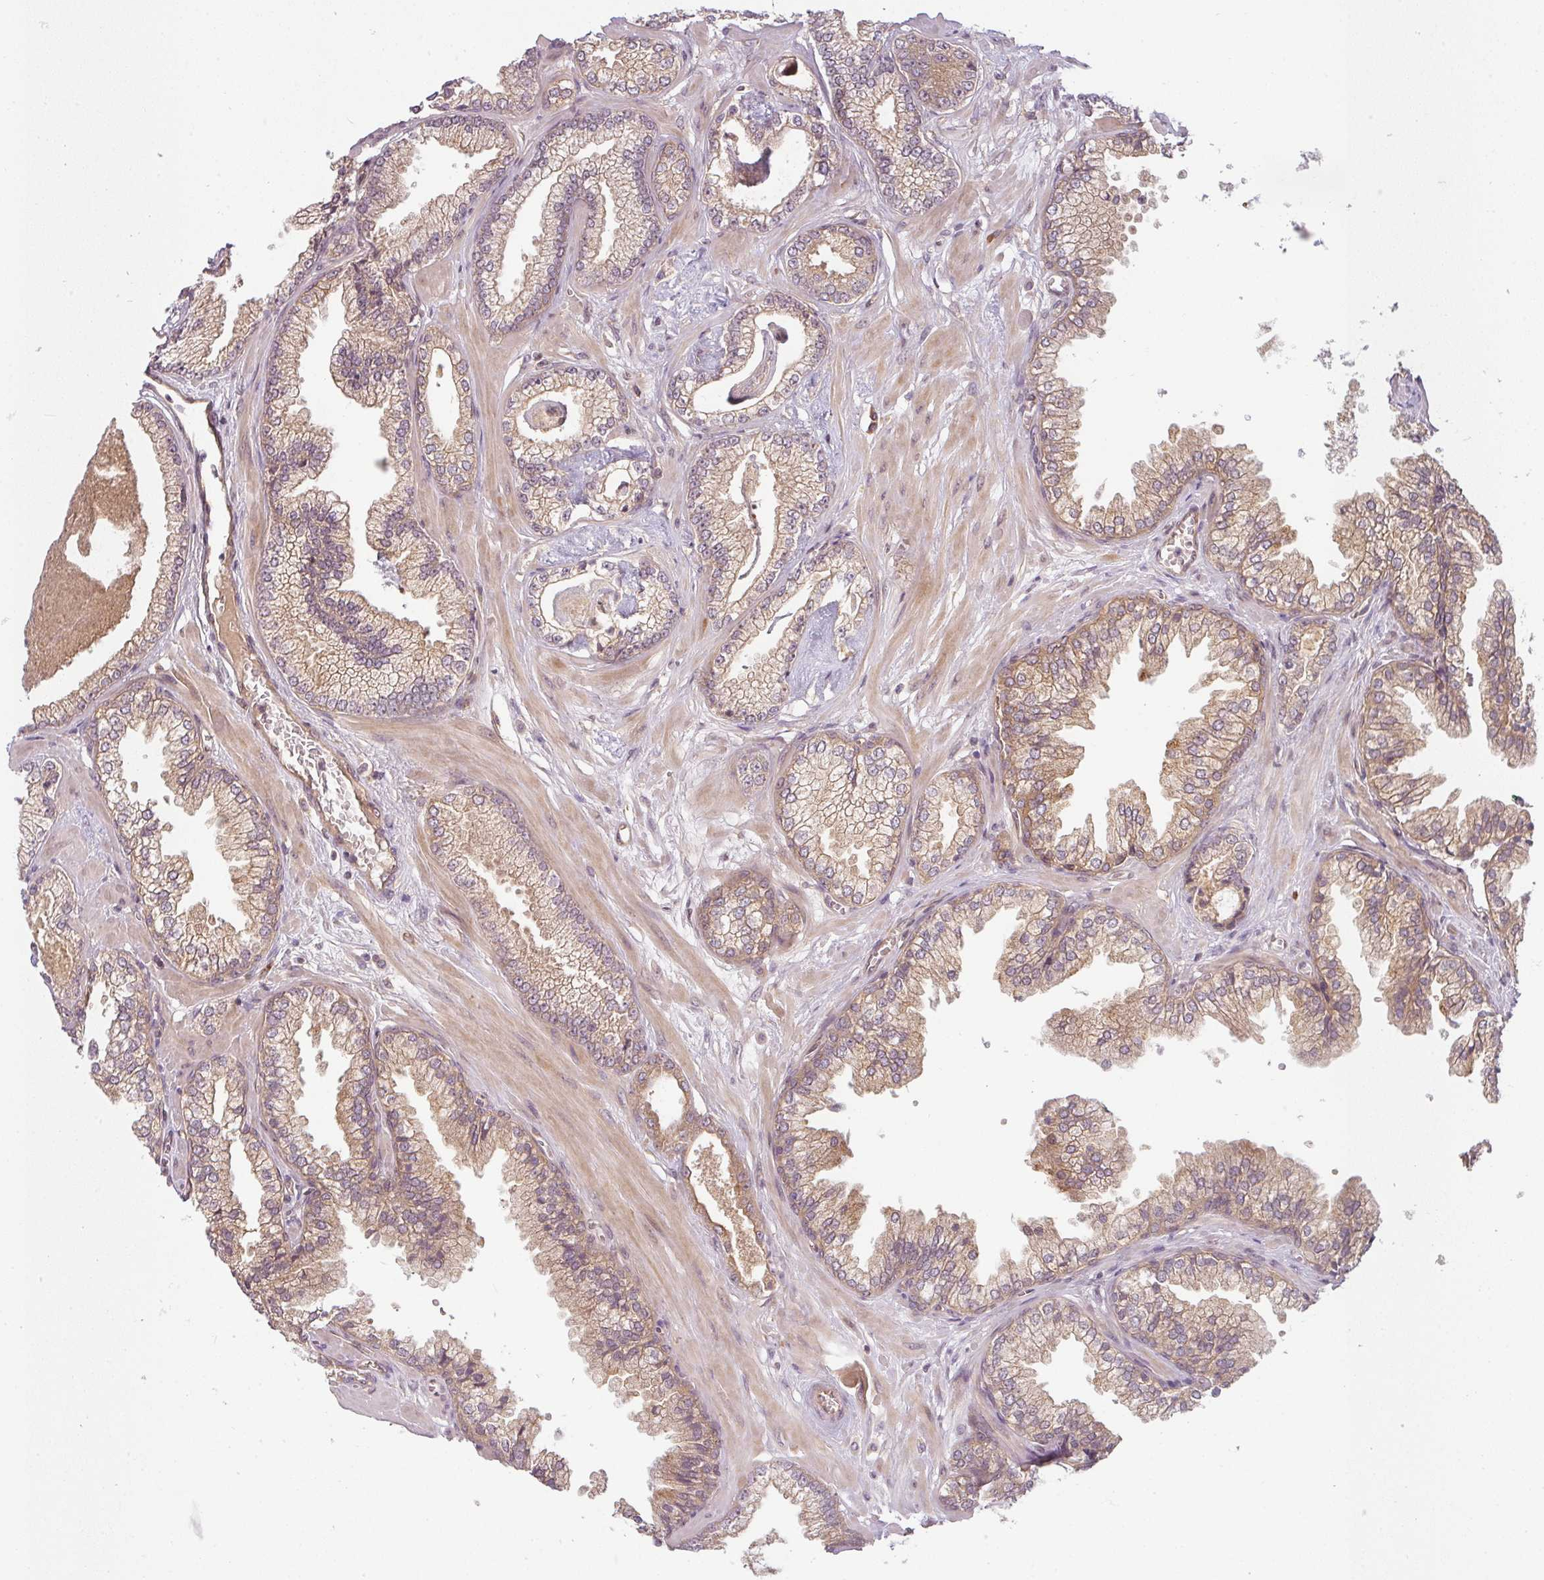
{"staining": {"intensity": "moderate", "quantity": ">75%", "location": "cytoplasmic/membranous"}, "tissue": "prostate cancer", "cell_type": "Tumor cells", "image_type": "cancer", "snomed": [{"axis": "morphology", "description": "Adenocarcinoma, Low grade"}, {"axis": "topography", "description": "Prostate"}], "caption": "Human prostate adenocarcinoma (low-grade) stained for a protein (brown) shows moderate cytoplasmic/membranous positive positivity in about >75% of tumor cells.", "gene": "RNF31", "patient": {"sex": "male", "age": 60}}